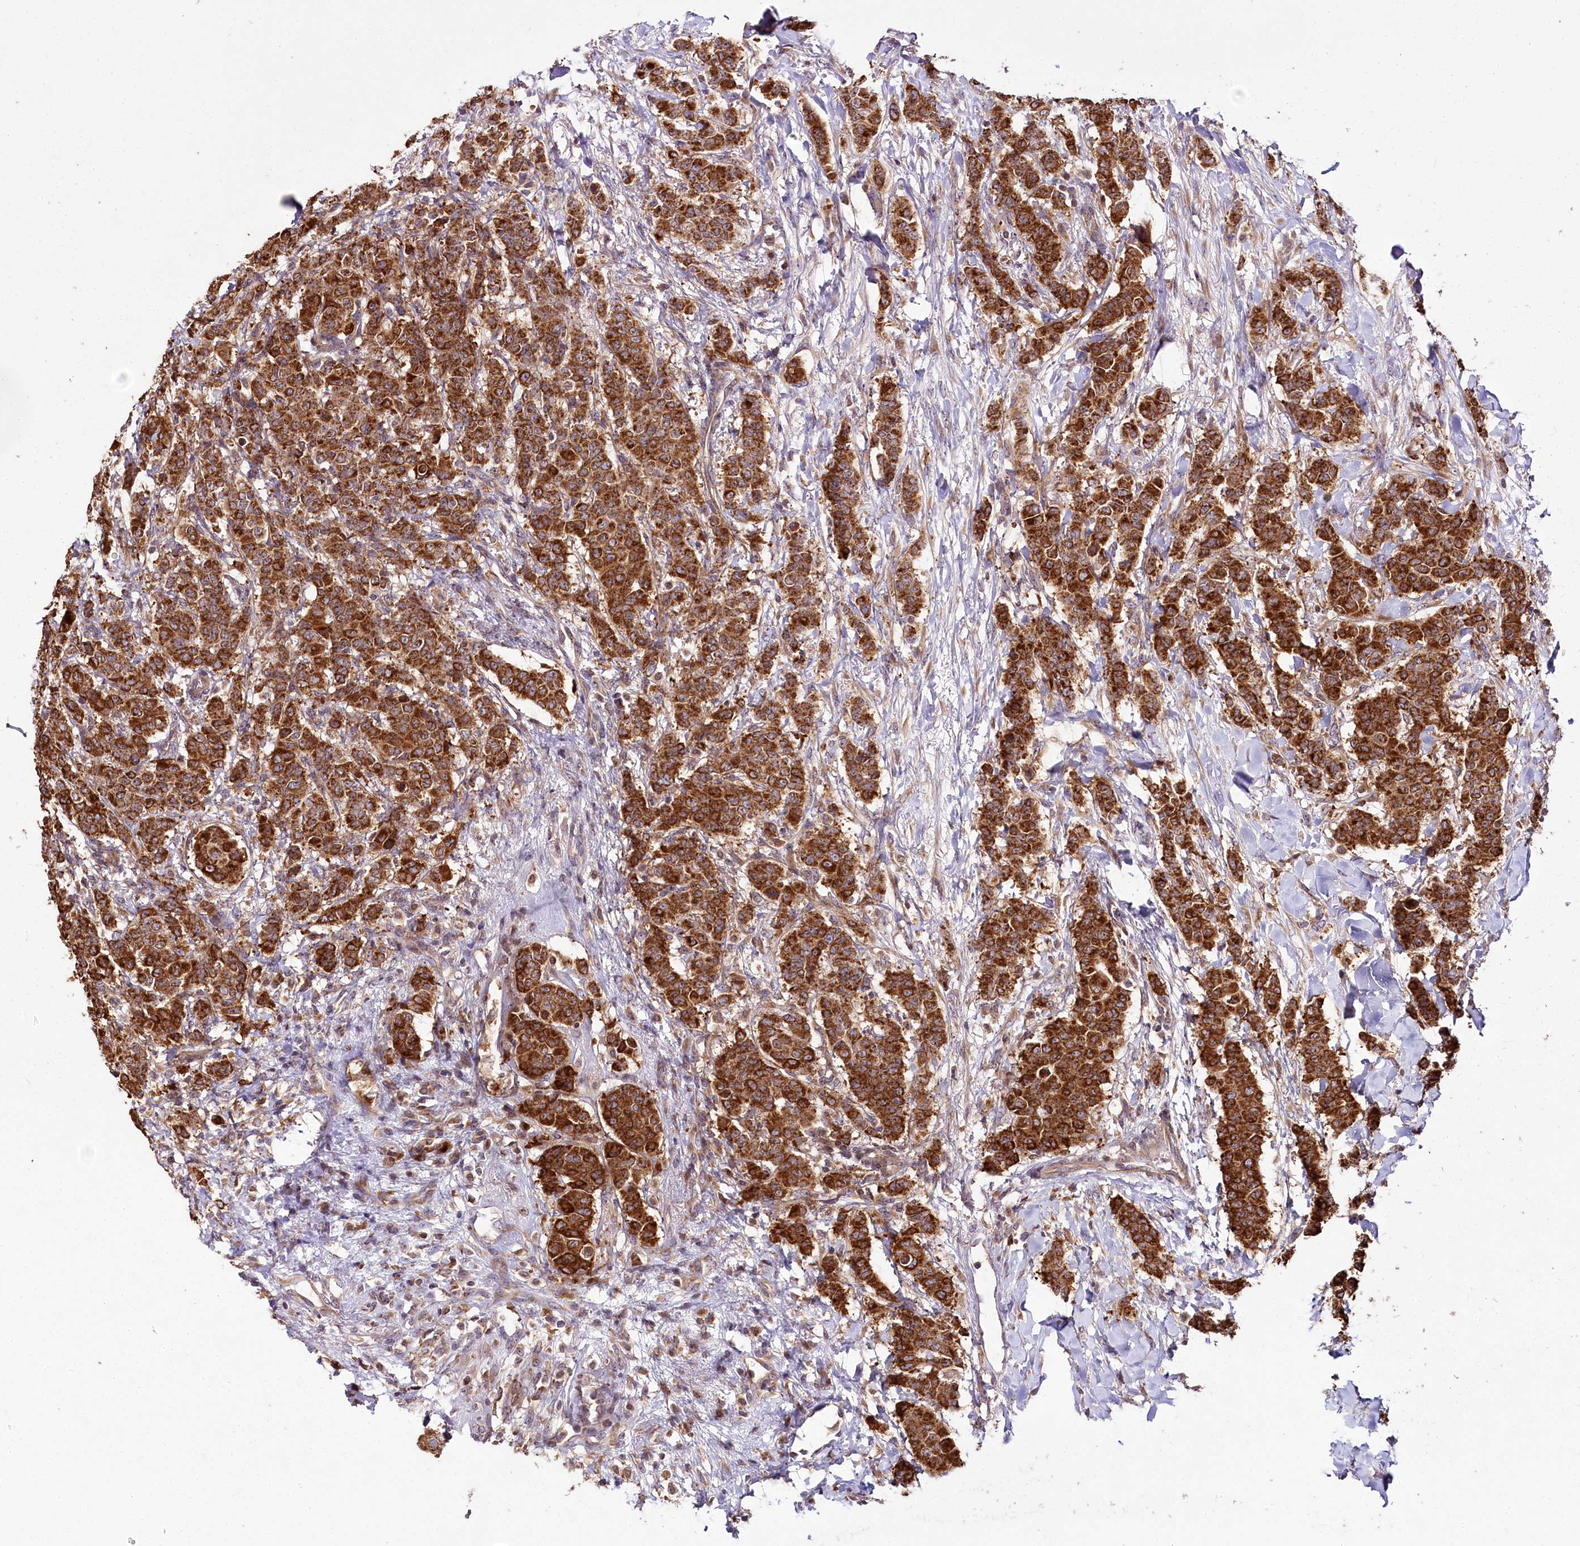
{"staining": {"intensity": "strong", "quantity": ">75%", "location": "cytoplasmic/membranous"}, "tissue": "breast cancer", "cell_type": "Tumor cells", "image_type": "cancer", "snomed": [{"axis": "morphology", "description": "Duct carcinoma"}, {"axis": "topography", "description": "Breast"}], "caption": "DAB (3,3'-diaminobenzidine) immunohistochemical staining of human infiltrating ductal carcinoma (breast) demonstrates strong cytoplasmic/membranous protein expression in about >75% of tumor cells. Using DAB (3,3'-diaminobenzidine) (brown) and hematoxylin (blue) stains, captured at high magnification using brightfield microscopy.", "gene": "RAB7A", "patient": {"sex": "female", "age": 40}}